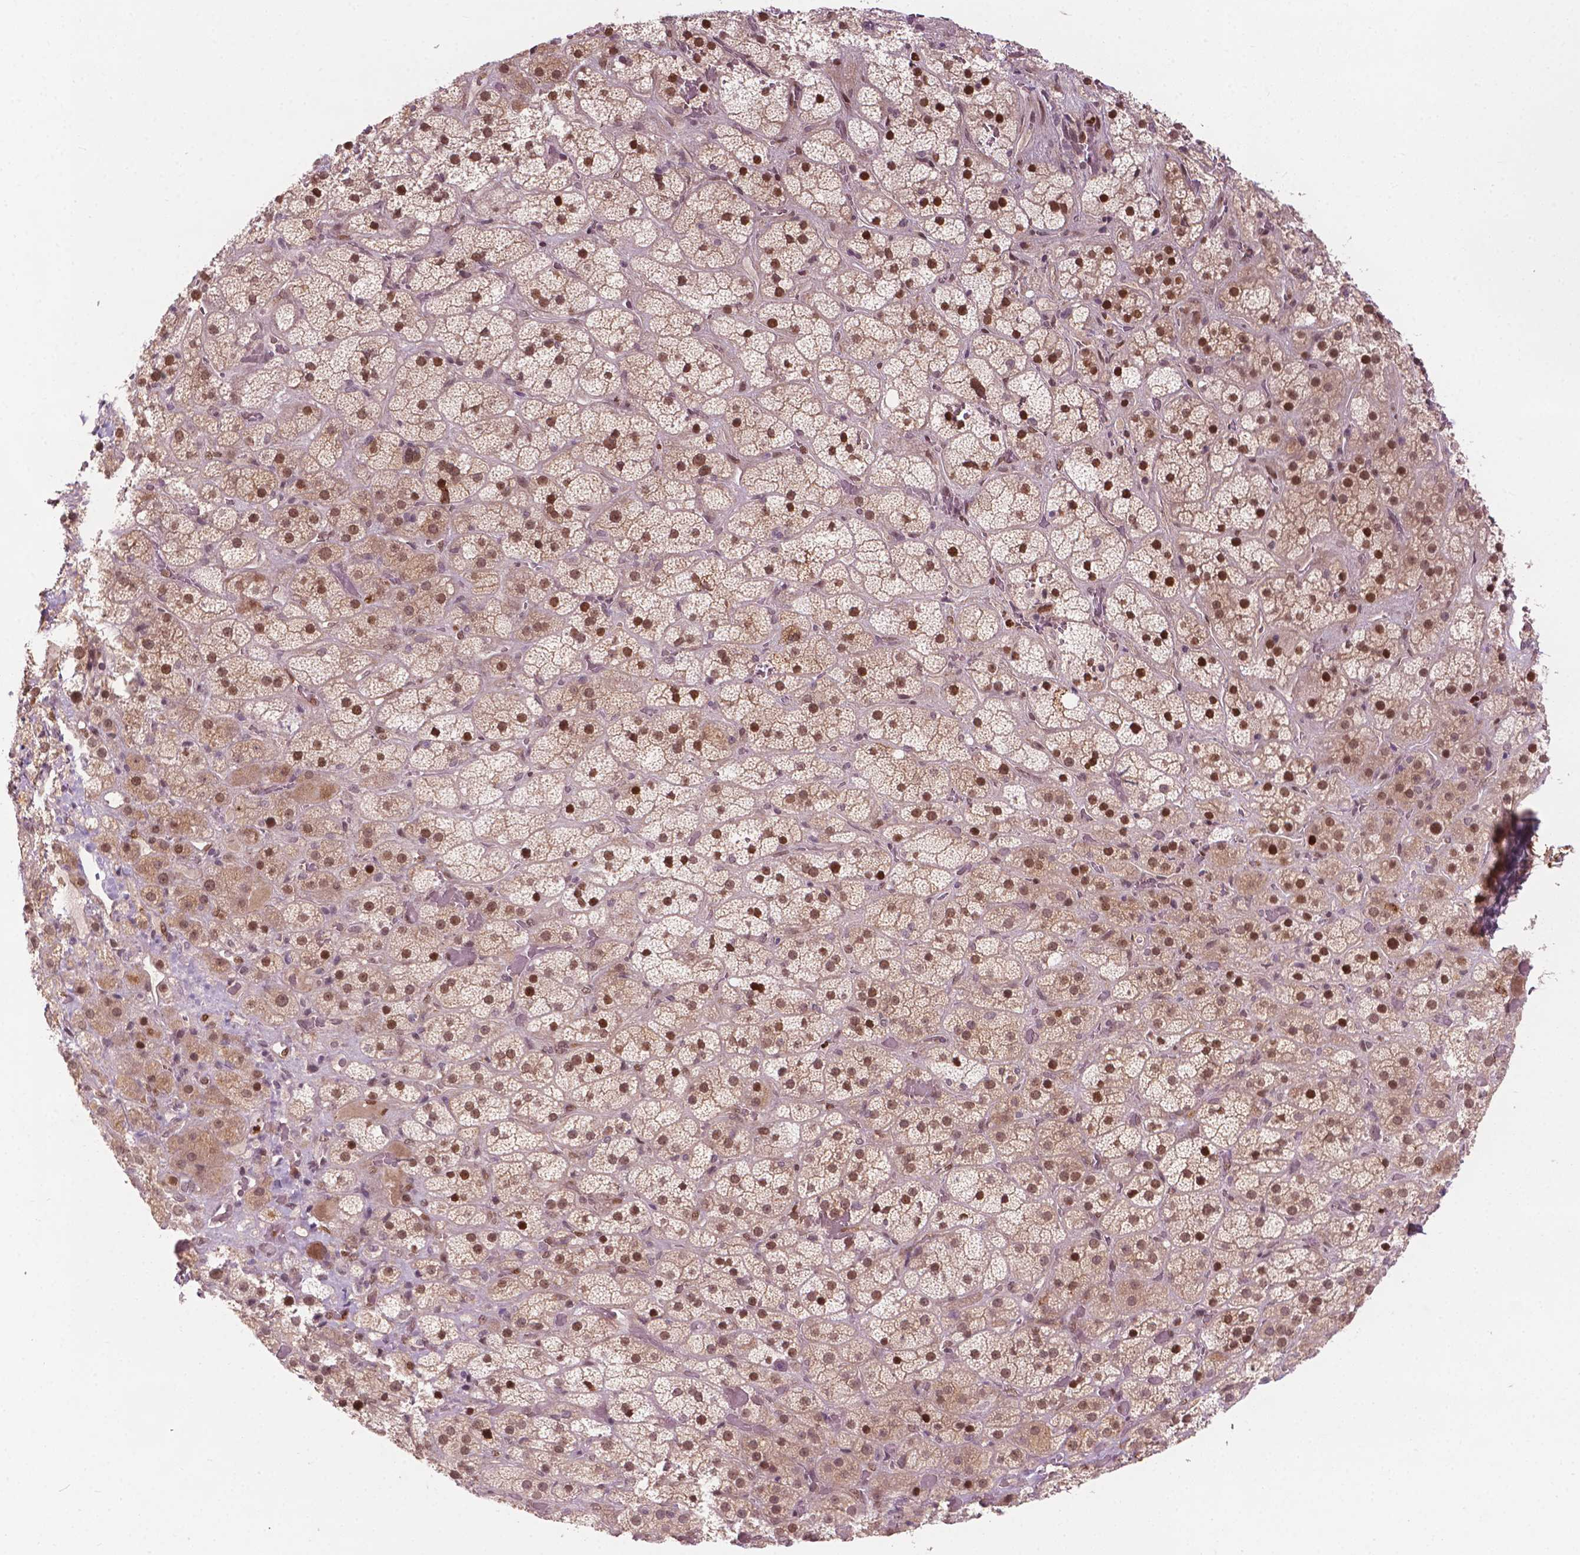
{"staining": {"intensity": "moderate", "quantity": ">75%", "location": "cytoplasmic/membranous,nuclear"}, "tissue": "adrenal gland", "cell_type": "Glandular cells", "image_type": "normal", "snomed": [{"axis": "morphology", "description": "Normal tissue, NOS"}, {"axis": "topography", "description": "Adrenal gland"}], "caption": "Immunohistochemistry (IHC) micrograph of normal human adrenal gland stained for a protein (brown), which reveals medium levels of moderate cytoplasmic/membranous,nuclear staining in about >75% of glandular cells.", "gene": "NFAT5", "patient": {"sex": "male", "age": 57}}